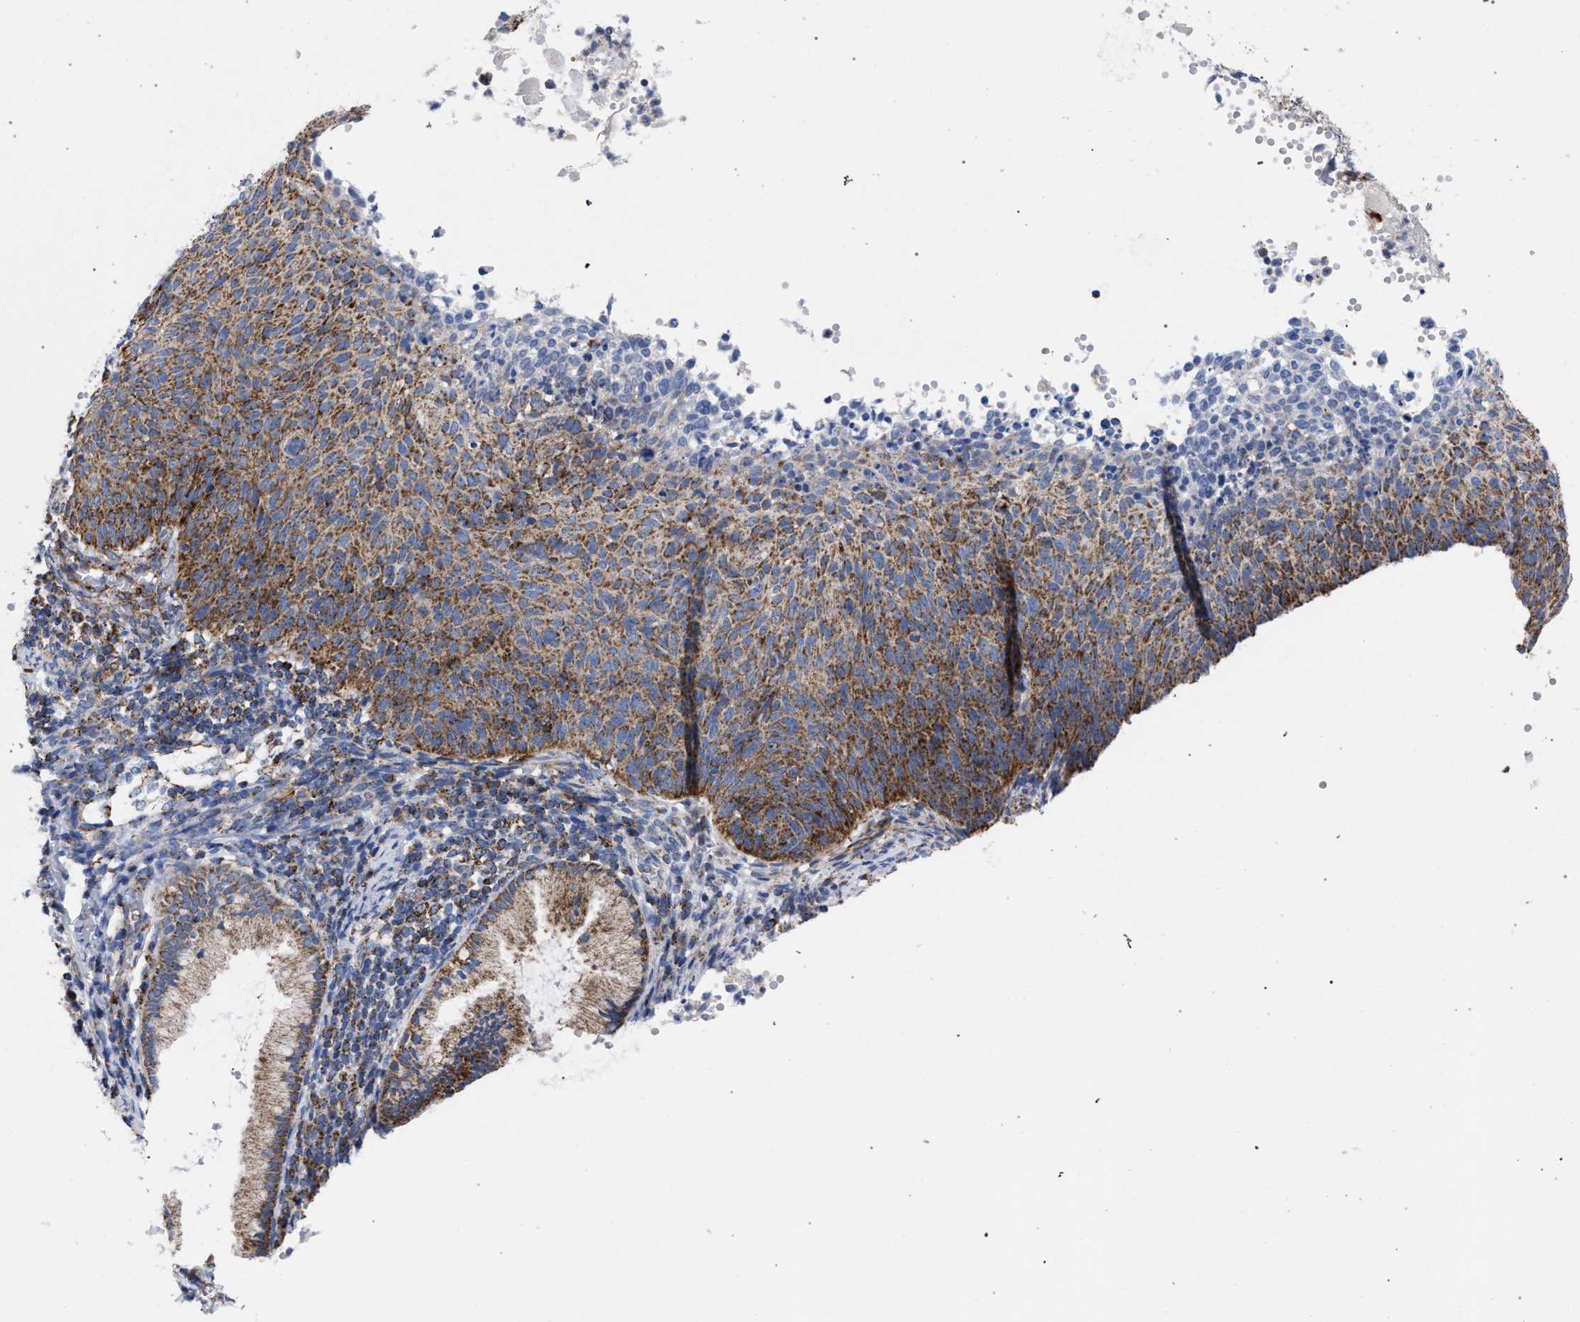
{"staining": {"intensity": "moderate", "quantity": ">75%", "location": "cytoplasmic/membranous"}, "tissue": "cervical cancer", "cell_type": "Tumor cells", "image_type": "cancer", "snomed": [{"axis": "morphology", "description": "Squamous cell carcinoma, NOS"}, {"axis": "topography", "description": "Cervix"}], "caption": "Immunohistochemical staining of cervical cancer reveals medium levels of moderate cytoplasmic/membranous protein positivity in approximately >75% of tumor cells.", "gene": "ACADS", "patient": {"sex": "female", "age": 70}}